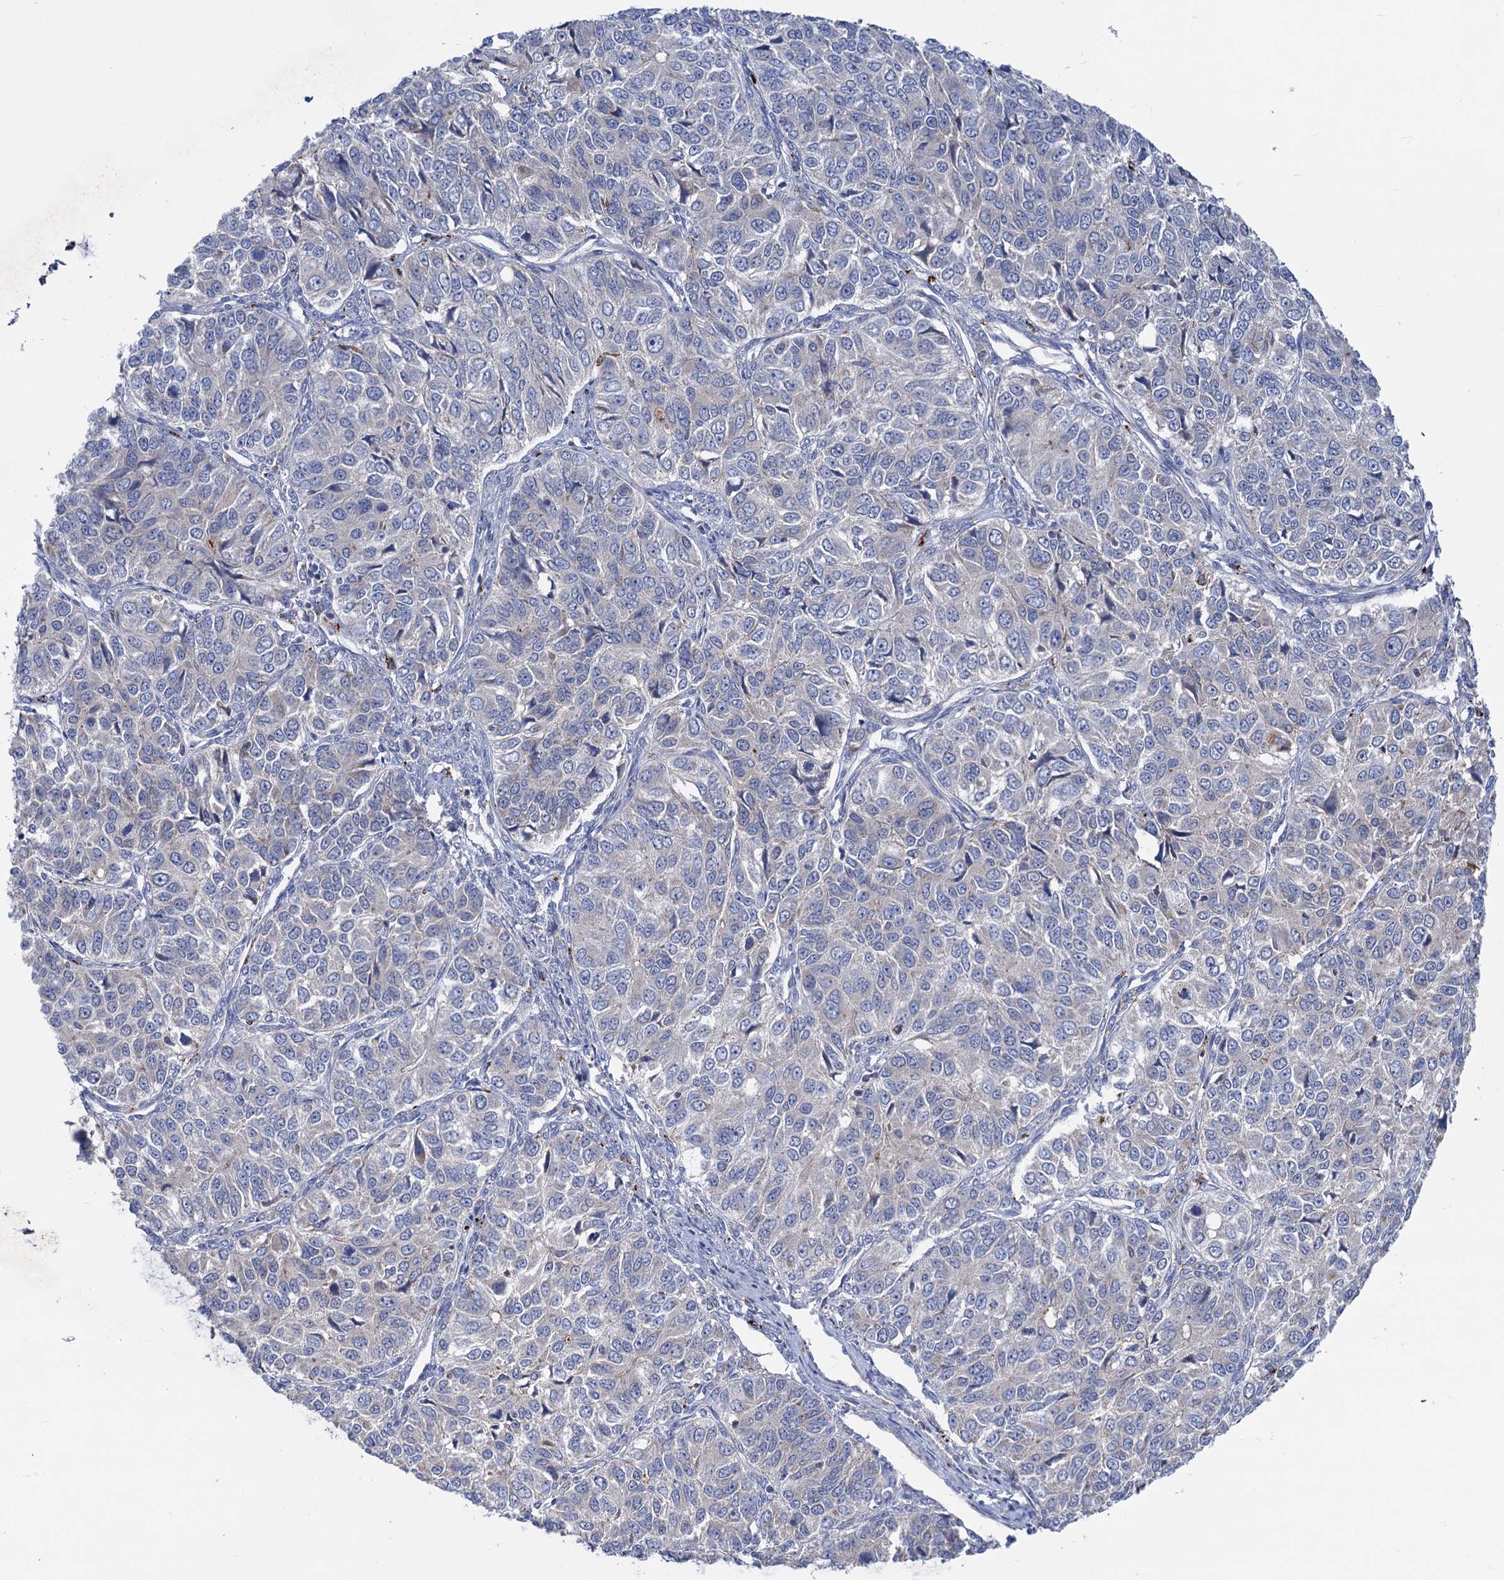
{"staining": {"intensity": "negative", "quantity": "none", "location": "none"}, "tissue": "ovarian cancer", "cell_type": "Tumor cells", "image_type": "cancer", "snomed": [{"axis": "morphology", "description": "Carcinoma, endometroid"}, {"axis": "topography", "description": "Ovary"}], "caption": "DAB (3,3'-diaminobenzidine) immunohistochemical staining of human ovarian endometroid carcinoma demonstrates no significant staining in tumor cells. Nuclei are stained in blue.", "gene": "ANKS3", "patient": {"sex": "female", "age": 51}}